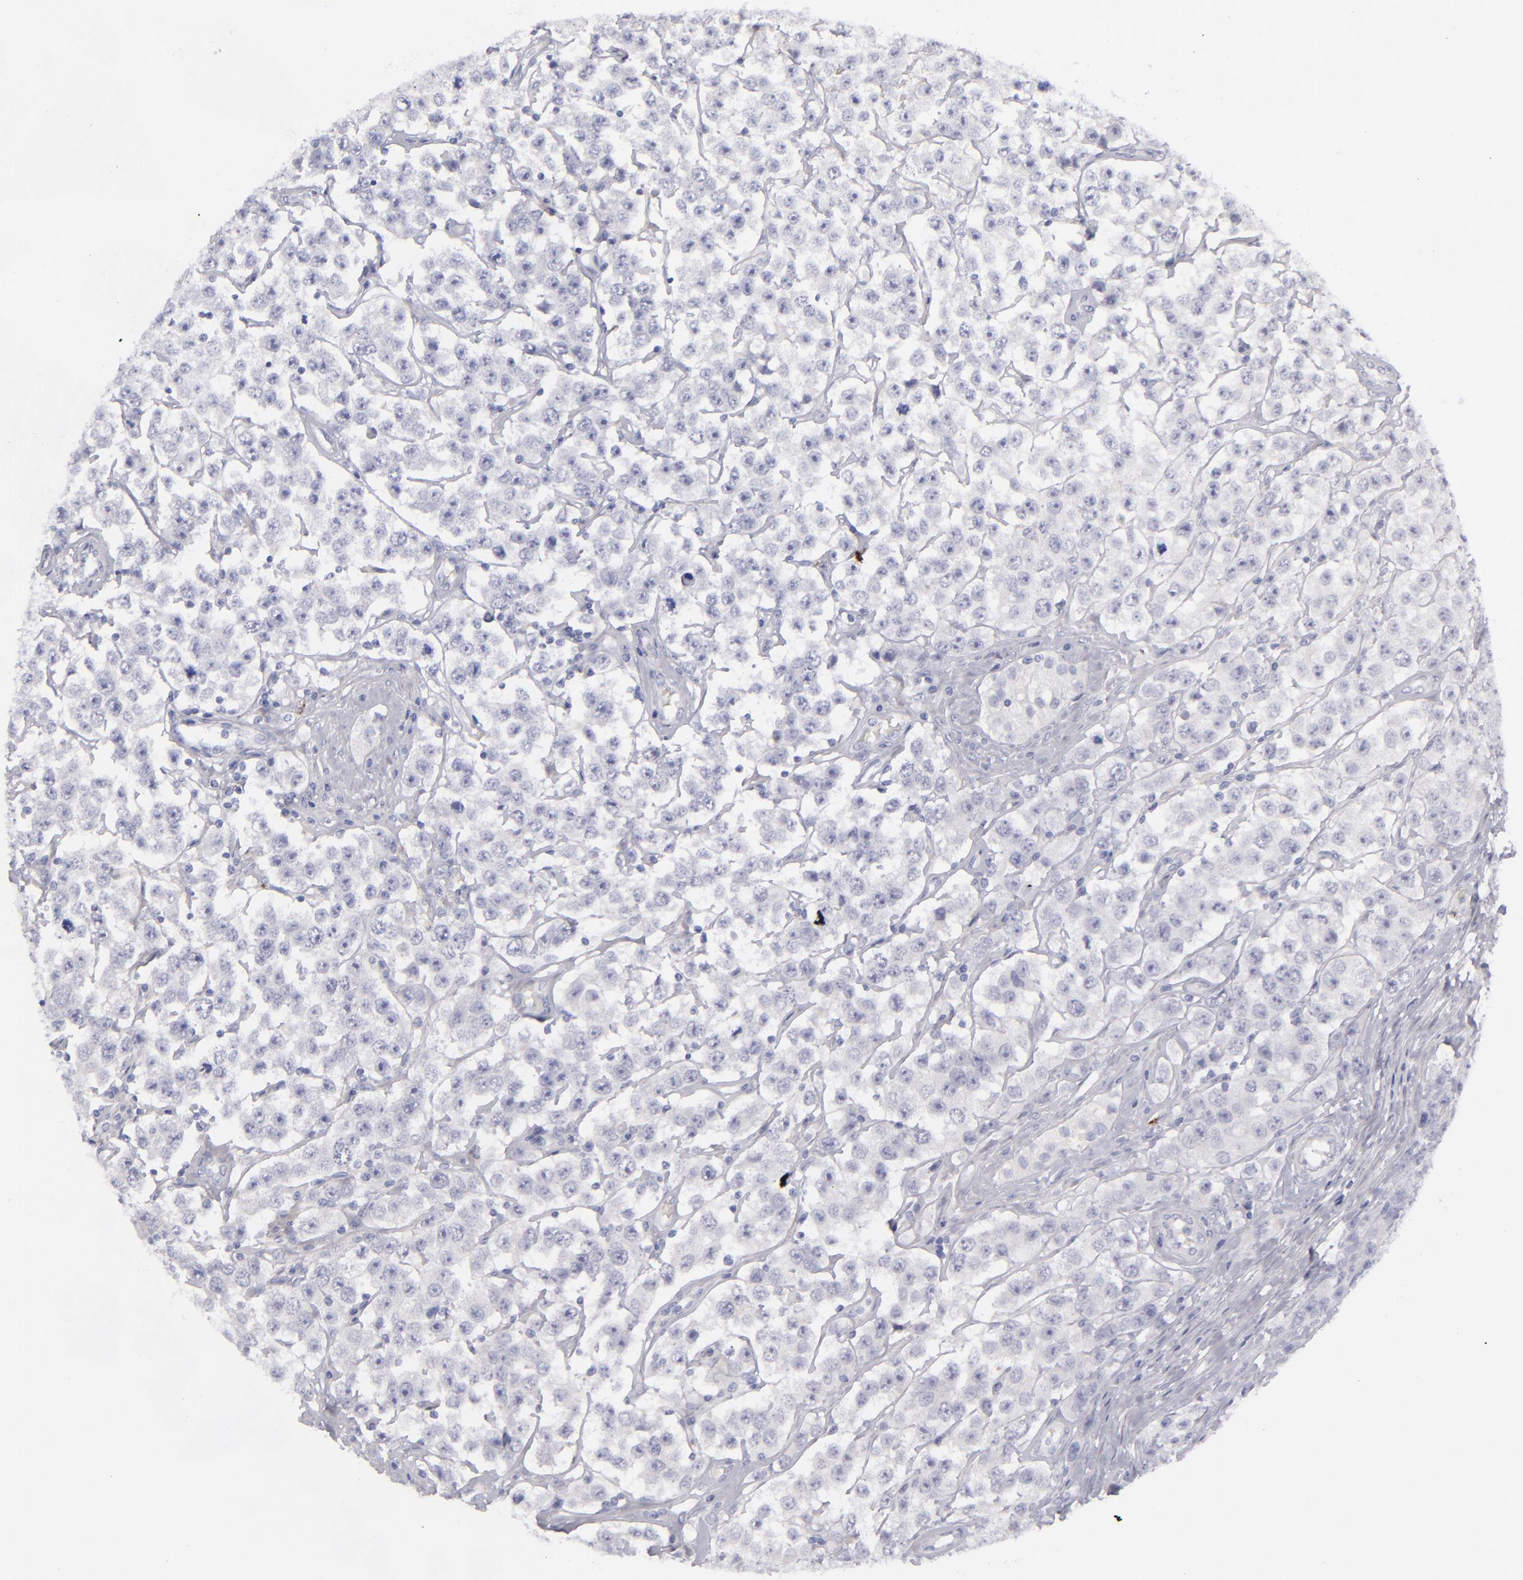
{"staining": {"intensity": "negative", "quantity": "none", "location": "none"}, "tissue": "testis cancer", "cell_type": "Tumor cells", "image_type": "cancer", "snomed": [{"axis": "morphology", "description": "Seminoma, NOS"}, {"axis": "topography", "description": "Testis"}], "caption": "The photomicrograph demonstrates no significant positivity in tumor cells of testis cancer. The staining is performed using DAB (3,3'-diaminobenzidine) brown chromogen with nuclei counter-stained in using hematoxylin.", "gene": "ANPEP", "patient": {"sex": "male", "age": 52}}